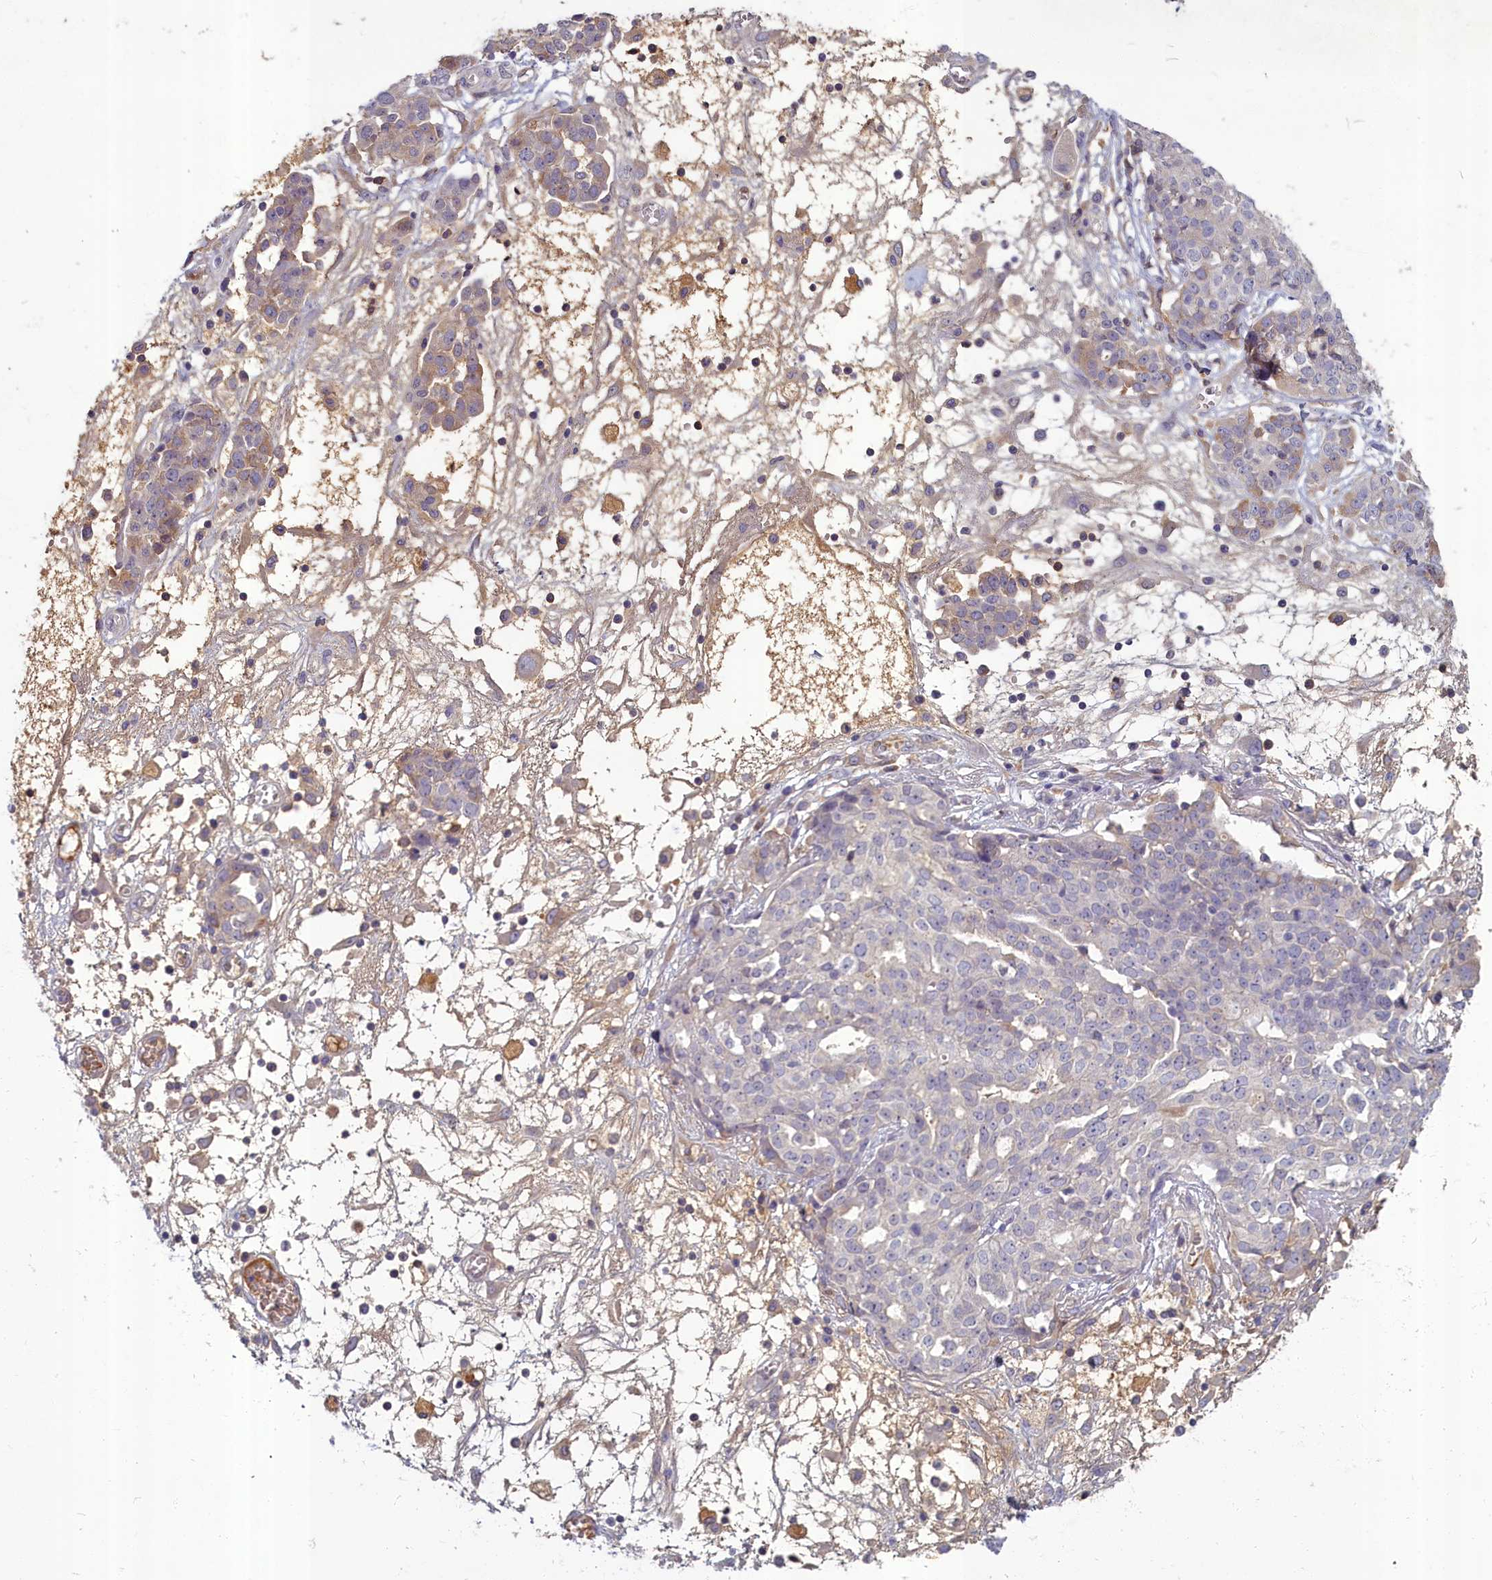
{"staining": {"intensity": "weak", "quantity": "<25%", "location": "cytoplasmic/membranous"}, "tissue": "ovarian cancer", "cell_type": "Tumor cells", "image_type": "cancer", "snomed": [{"axis": "morphology", "description": "Cystadenocarcinoma, serous, NOS"}, {"axis": "topography", "description": "Soft tissue"}, {"axis": "topography", "description": "Ovary"}], "caption": "IHC of human serous cystadenocarcinoma (ovarian) exhibits no expression in tumor cells.", "gene": "SV2C", "patient": {"sex": "female", "age": 57}}